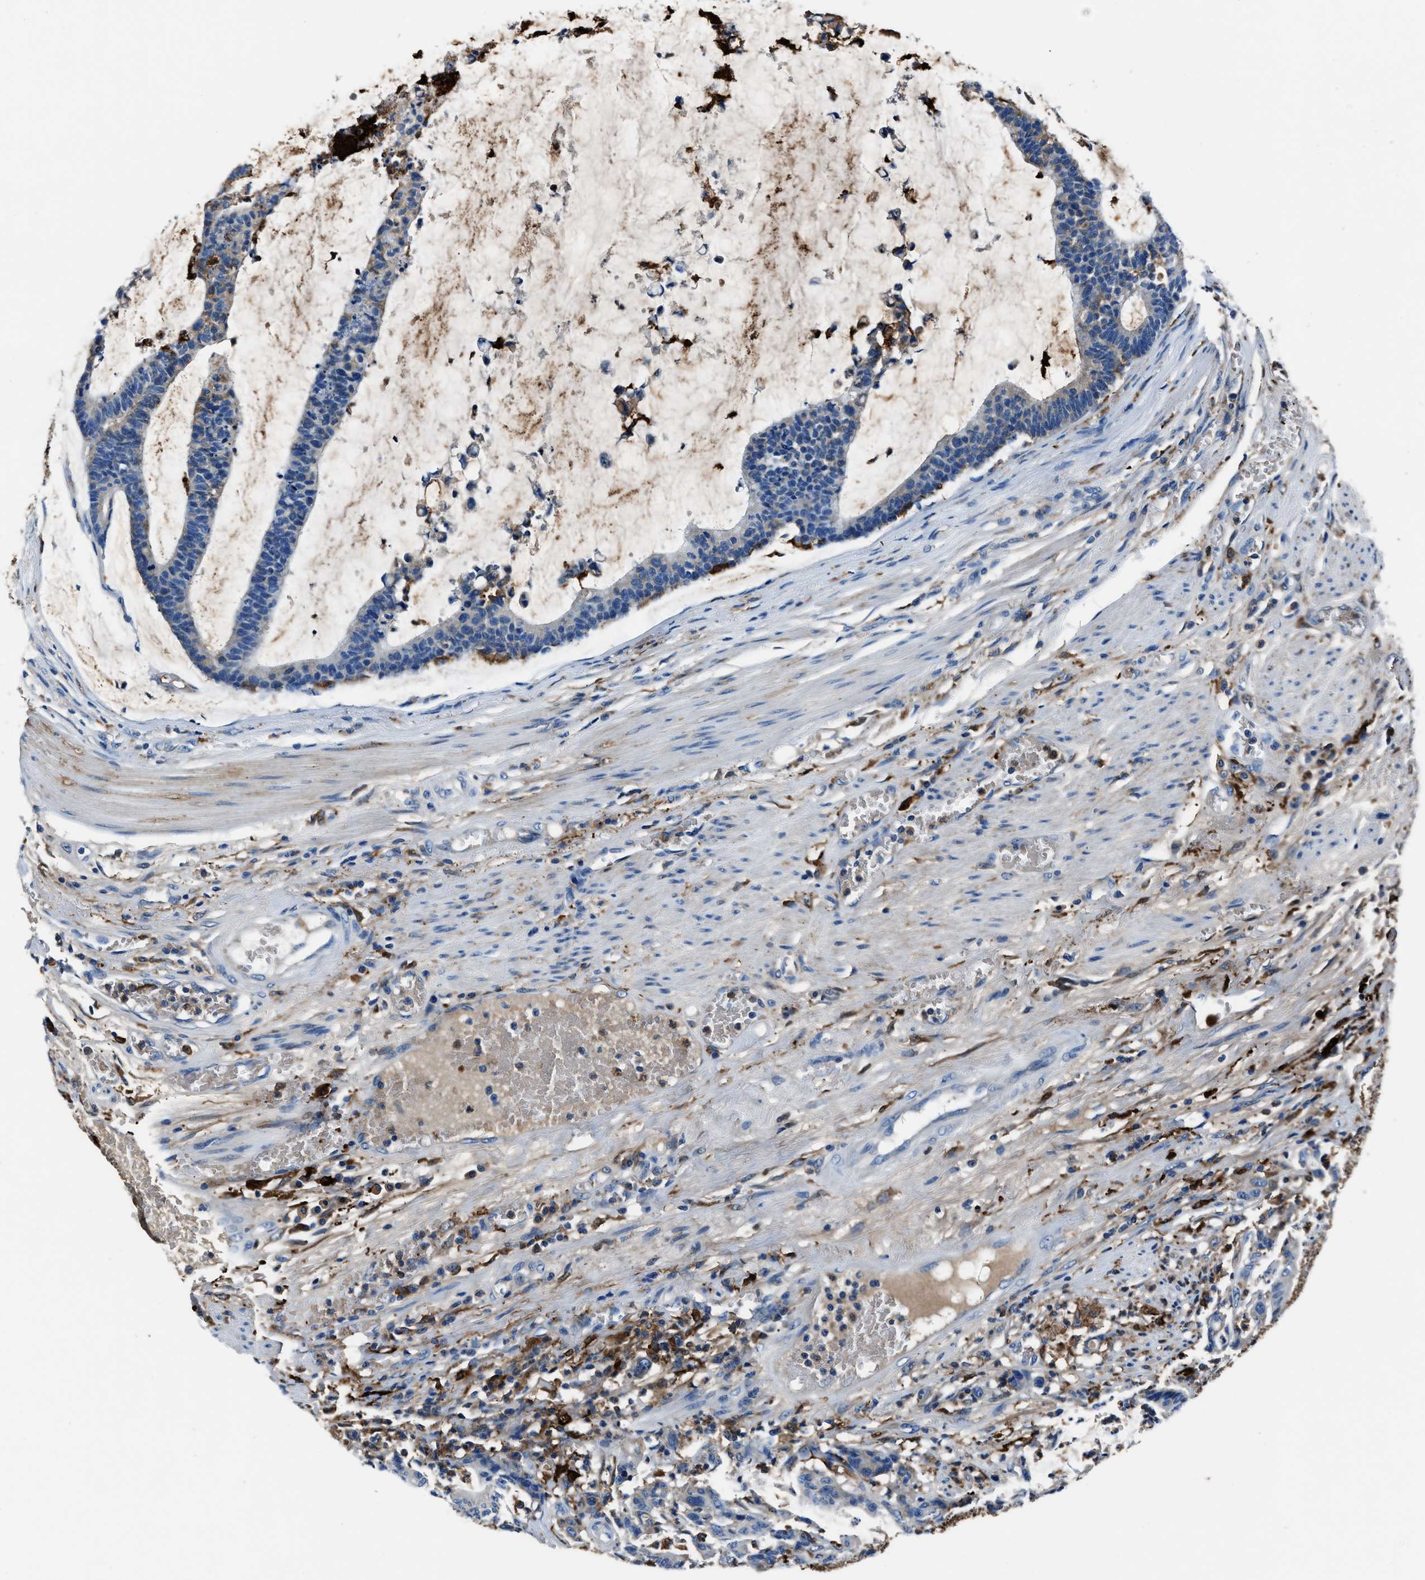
{"staining": {"intensity": "negative", "quantity": "none", "location": "none"}, "tissue": "colorectal cancer", "cell_type": "Tumor cells", "image_type": "cancer", "snomed": [{"axis": "morphology", "description": "Adenocarcinoma, NOS"}, {"axis": "topography", "description": "Colon"}], "caption": "A micrograph of colorectal adenocarcinoma stained for a protein reveals no brown staining in tumor cells.", "gene": "FTL", "patient": {"sex": "female", "age": 84}}